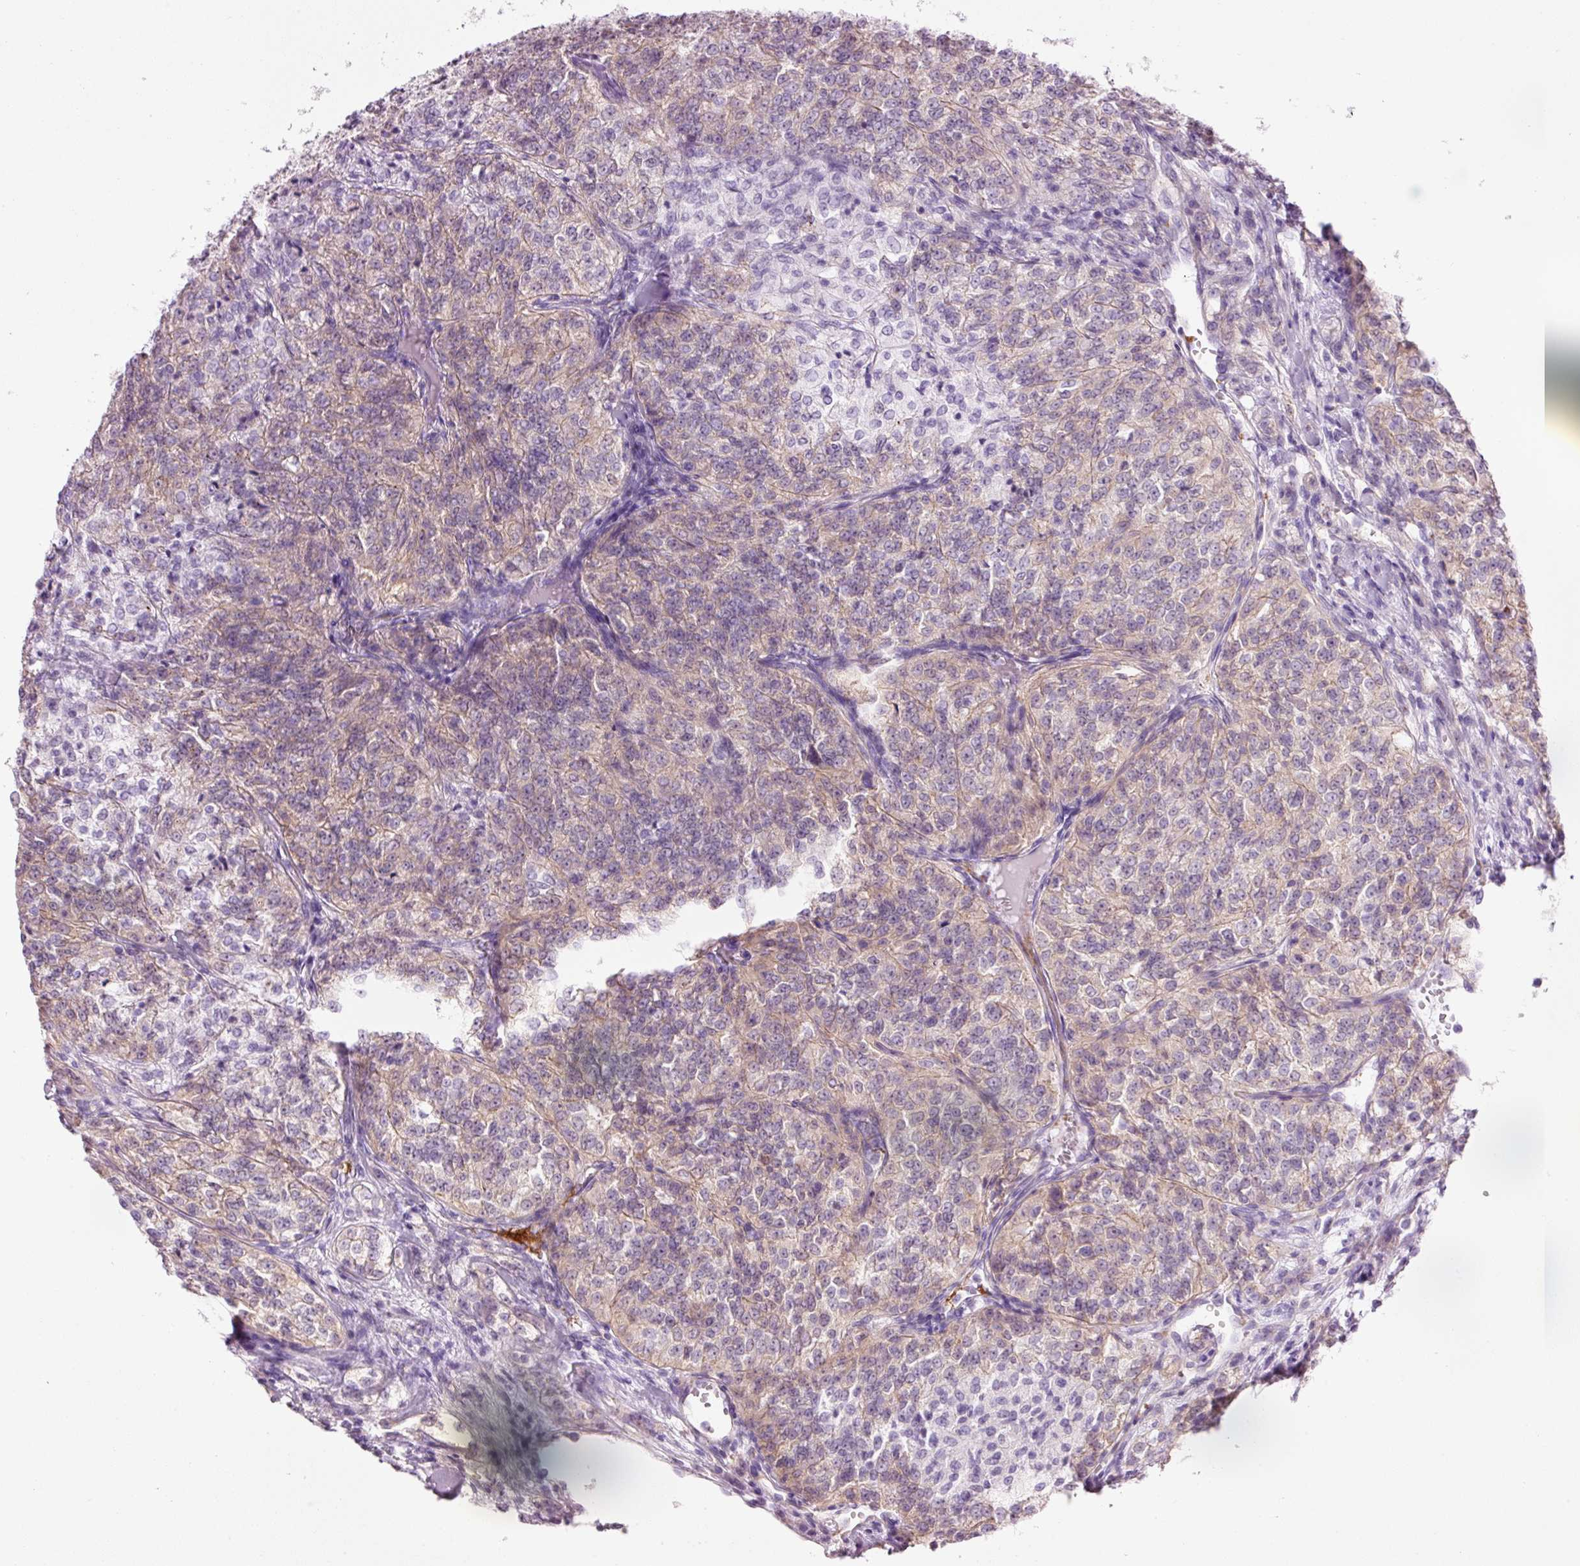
{"staining": {"intensity": "weak", "quantity": ">75%", "location": "cytoplasmic/membranous"}, "tissue": "renal cancer", "cell_type": "Tumor cells", "image_type": "cancer", "snomed": [{"axis": "morphology", "description": "Adenocarcinoma, NOS"}, {"axis": "topography", "description": "Kidney"}], "caption": "DAB immunohistochemical staining of renal cancer (adenocarcinoma) reveals weak cytoplasmic/membranous protein expression in about >75% of tumor cells.", "gene": "HSPA4L", "patient": {"sex": "female", "age": 63}}